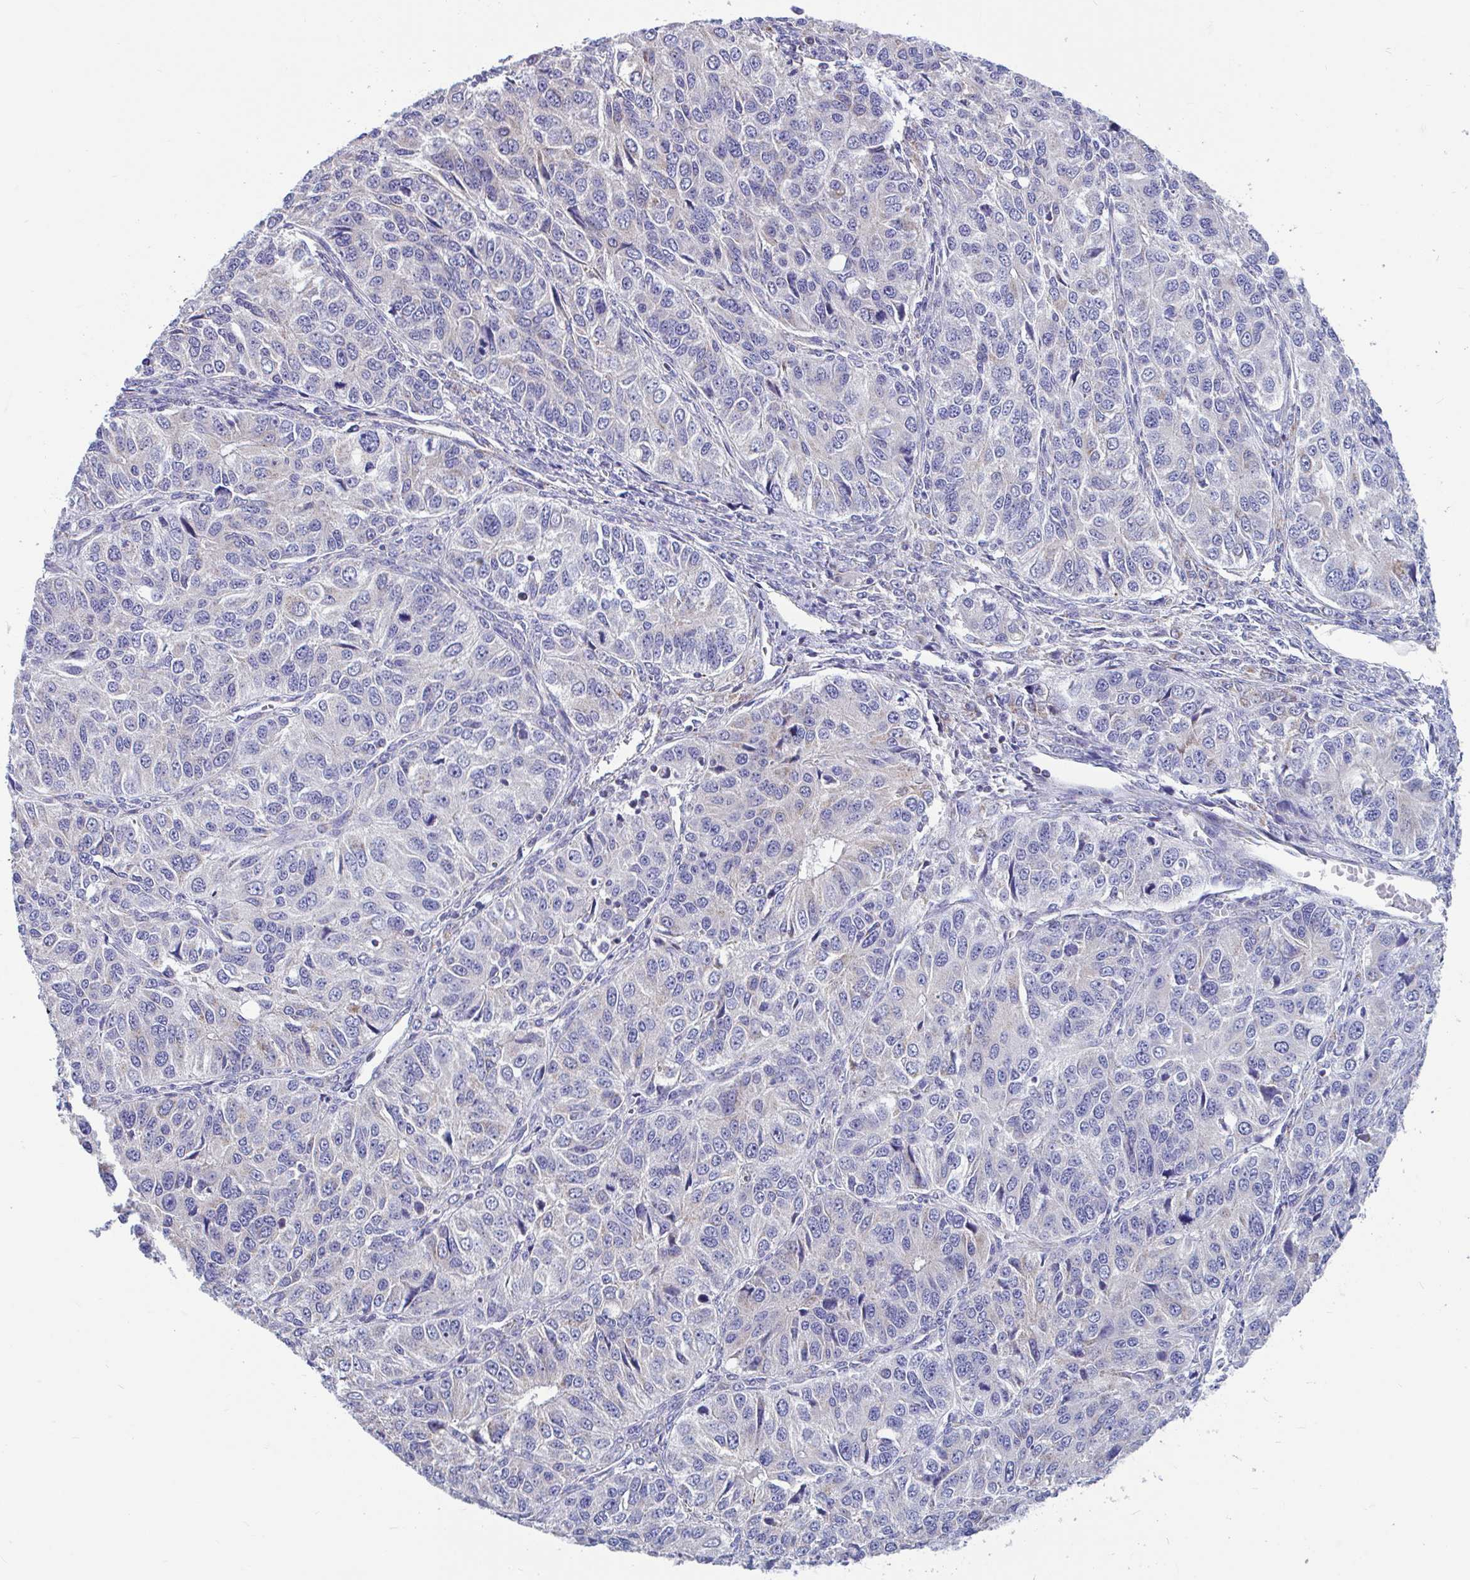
{"staining": {"intensity": "negative", "quantity": "none", "location": "none"}, "tissue": "ovarian cancer", "cell_type": "Tumor cells", "image_type": "cancer", "snomed": [{"axis": "morphology", "description": "Carcinoma, endometroid"}, {"axis": "topography", "description": "Ovary"}], "caption": "Histopathology image shows no significant protein positivity in tumor cells of ovarian cancer. (DAB (3,3'-diaminobenzidine) immunohistochemistry (IHC), high magnification).", "gene": "OR13A1", "patient": {"sex": "female", "age": 51}}